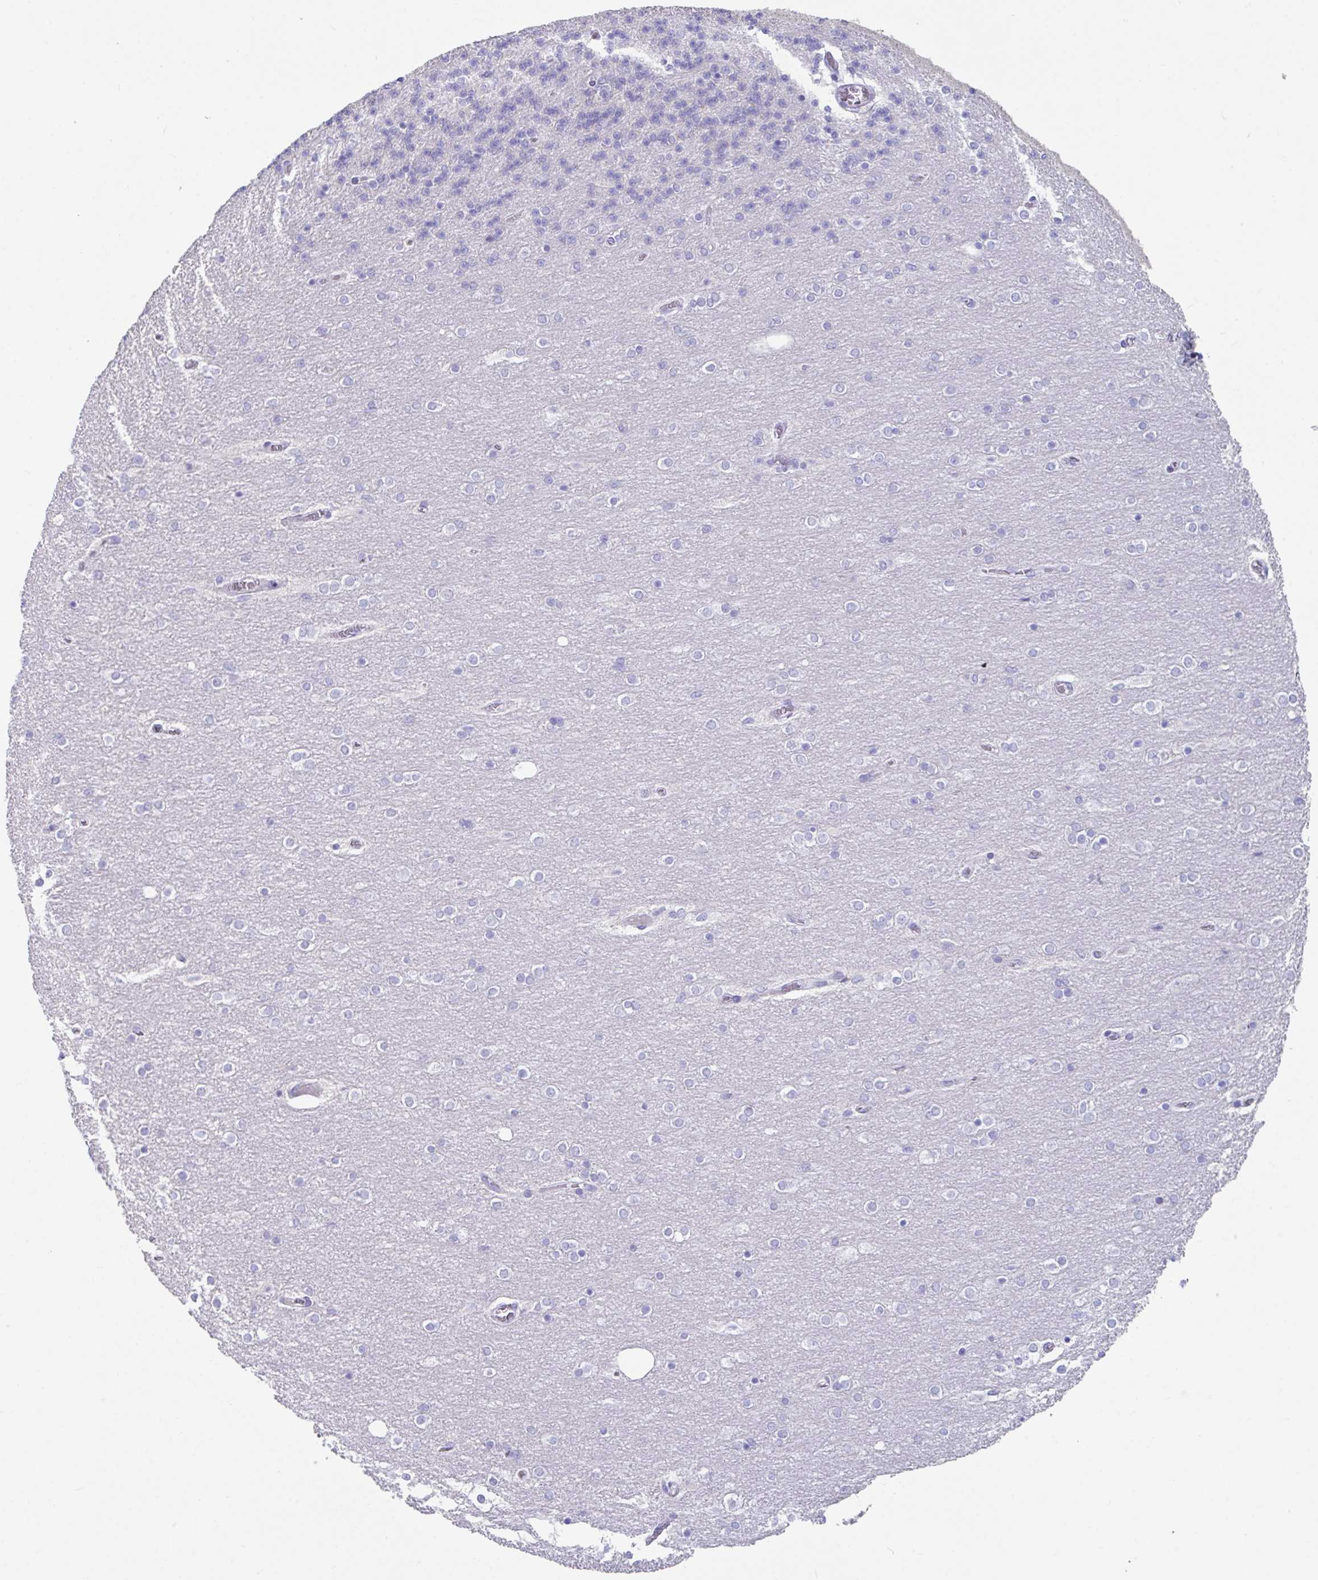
{"staining": {"intensity": "negative", "quantity": "none", "location": "none"}, "tissue": "cerebellum", "cell_type": "Cells in granular layer", "image_type": "normal", "snomed": [{"axis": "morphology", "description": "Normal tissue, NOS"}, {"axis": "topography", "description": "Cerebellum"}], "caption": "This is an immunohistochemistry image of unremarkable human cerebellum. There is no staining in cells in granular layer.", "gene": "SLC44A4", "patient": {"sex": "female", "age": 54}}